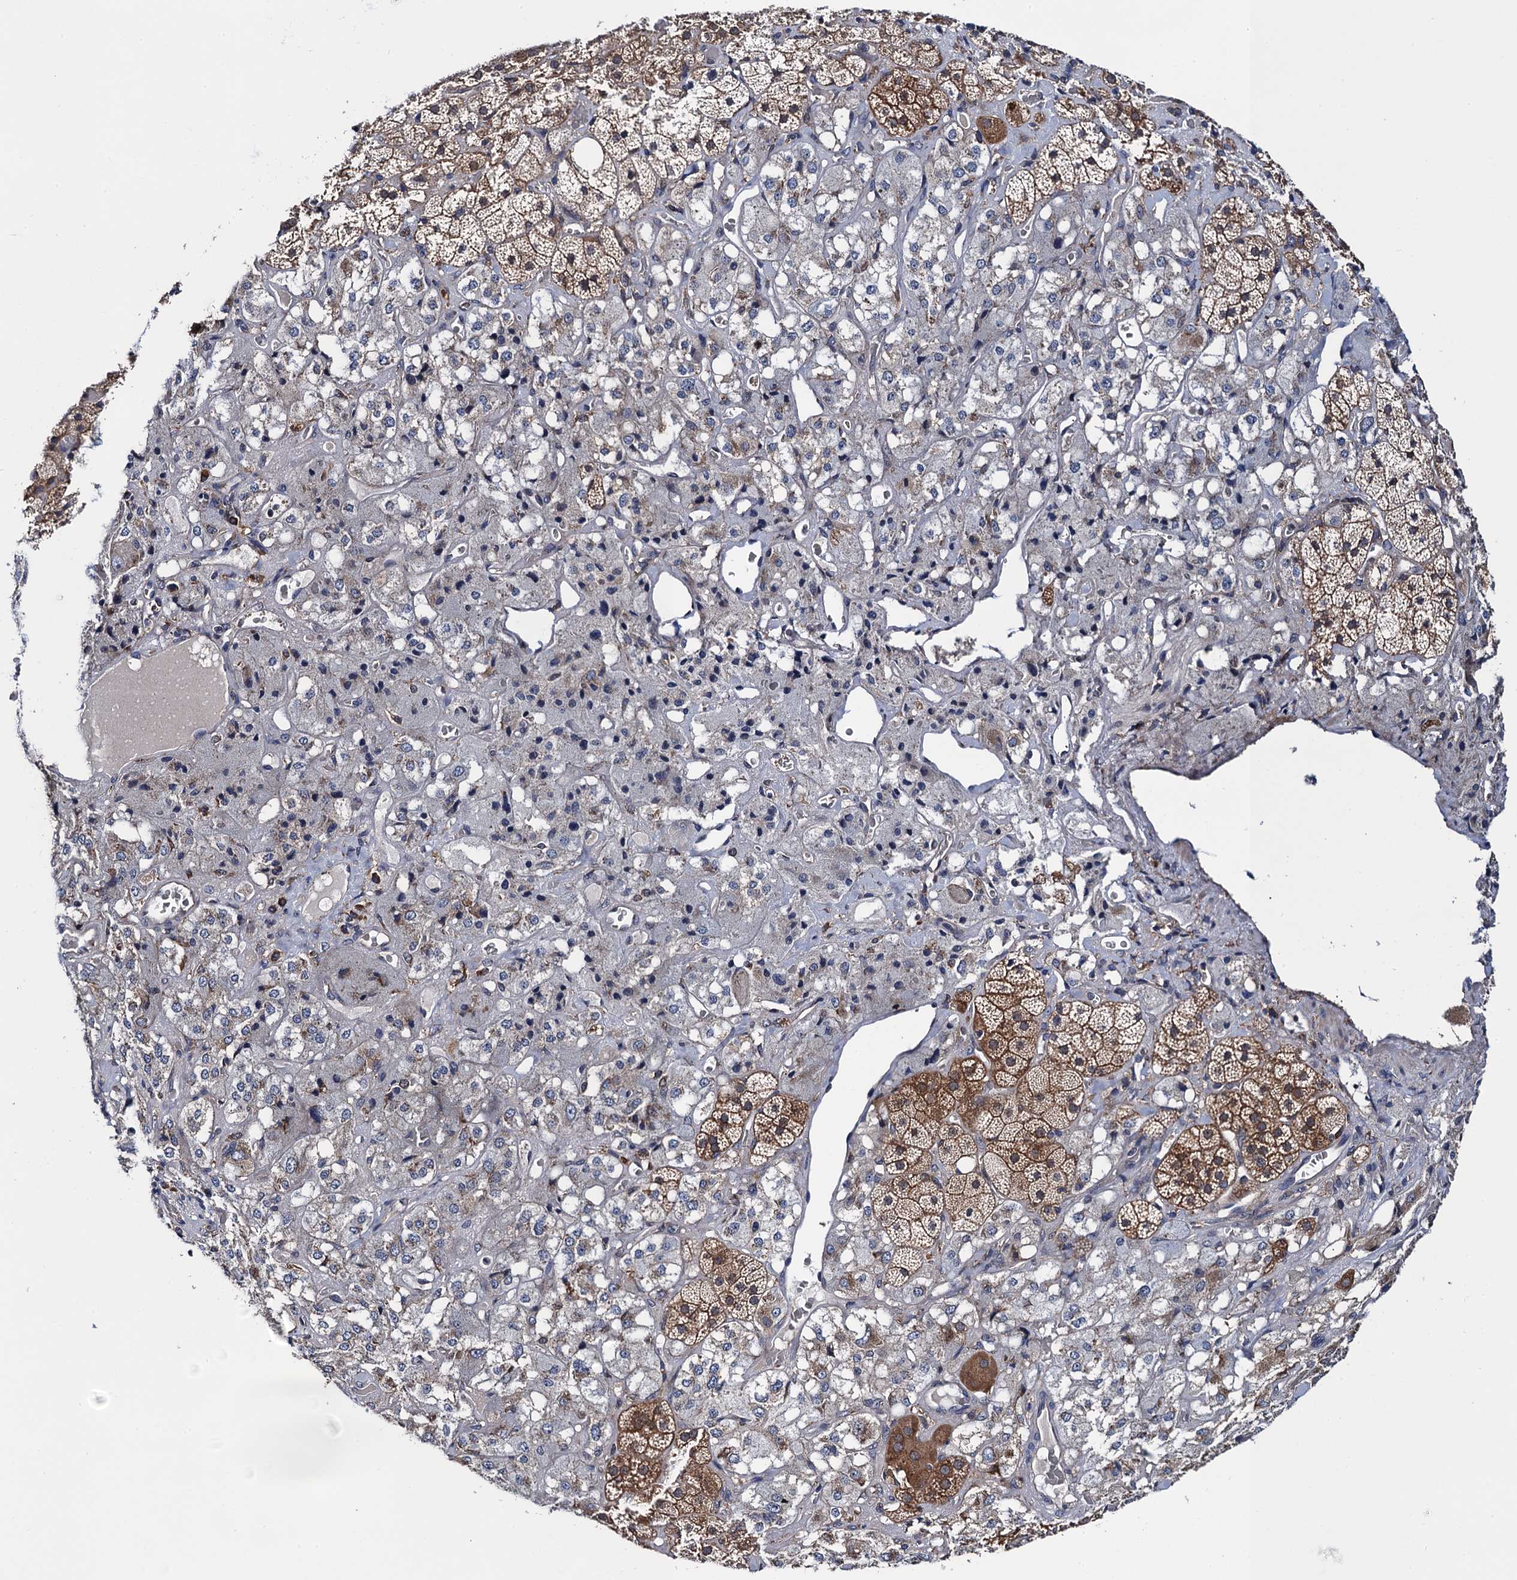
{"staining": {"intensity": "moderate", "quantity": "25%-75%", "location": "cytoplasmic/membranous"}, "tissue": "adrenal gland", "cell_type": "Glandular cells", "image_type": "normal", "snomed": [{"axis": "morphology", "description": "Normal tissue, NOS"}, {"axis": "topography", "description": "Adrenal gland"}], "caption": "This photomicrograph displays immunohistochemistry staining of normal human adrenal gland, with medium moderate cytoplasmic/membranous positivity in about 25%-75% of glandular cells.", "gene": "PGLS", "patient": {"sex": "male", "age": 57}}